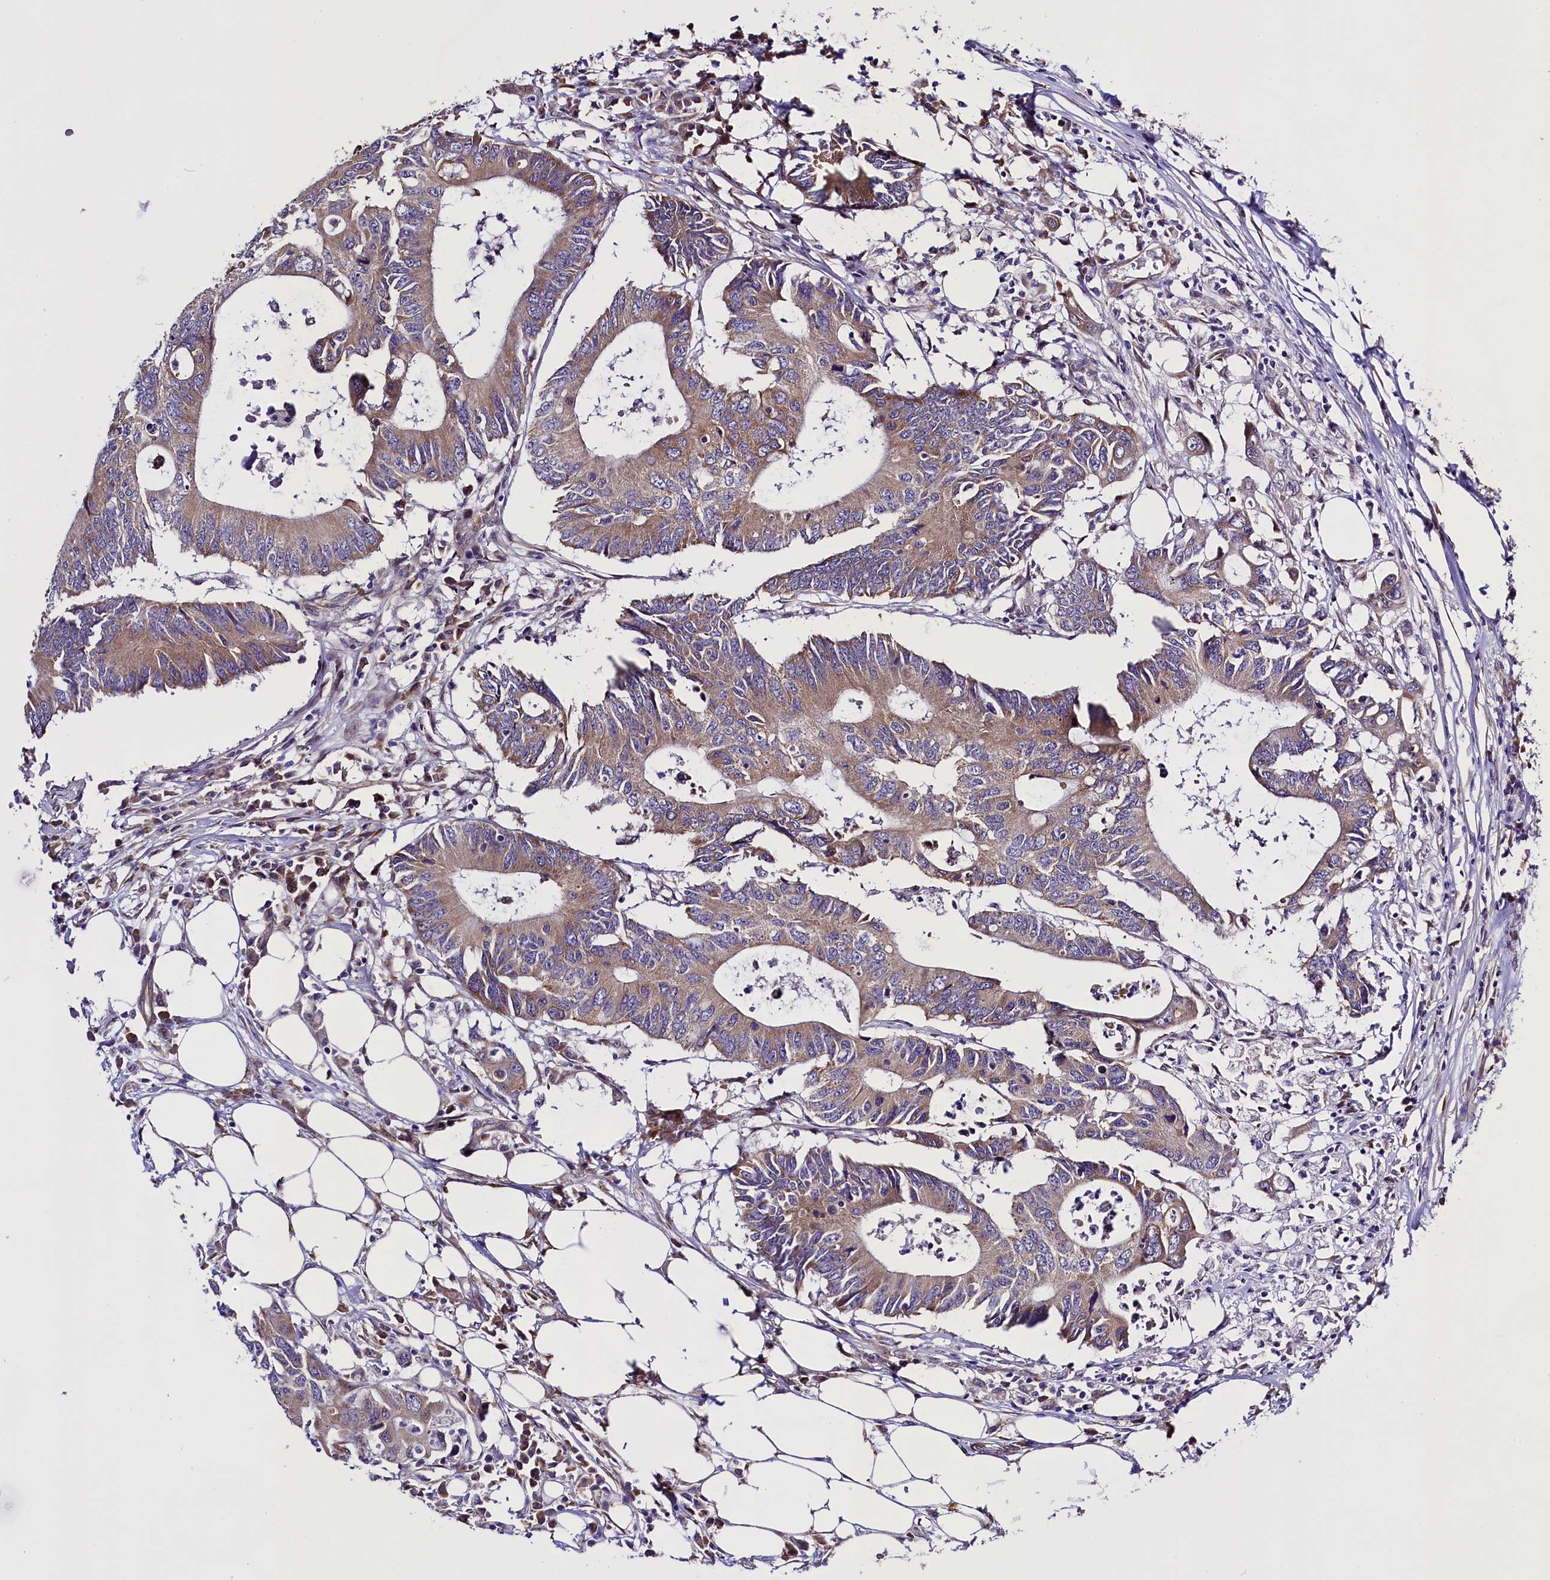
{"staining": {"intensity": "weak", "quantity": ">75%", "location": "cytoplasmic/membranous"}, "tissue": "colorectal cancer", "cell_type": "Tumor cells", "image_type": "cancer", "snomed": [{"axis": "morphology", "description": "Adenocarcinoma, NOS"}, {"axis": "topography", "description": "Colon"}], "caption": "An immunohistochemistry (IHC) photomicrograph of tumor tissue is shown. Protein staining in brown highlights weak cytoplasmic/membranous positivity in colorectal cancer within tumor cells. (Brightfield microscopy of DAB IHC at high magnification).", "gene": "UACA", "patient": {"sex": "male", "age": 71}}